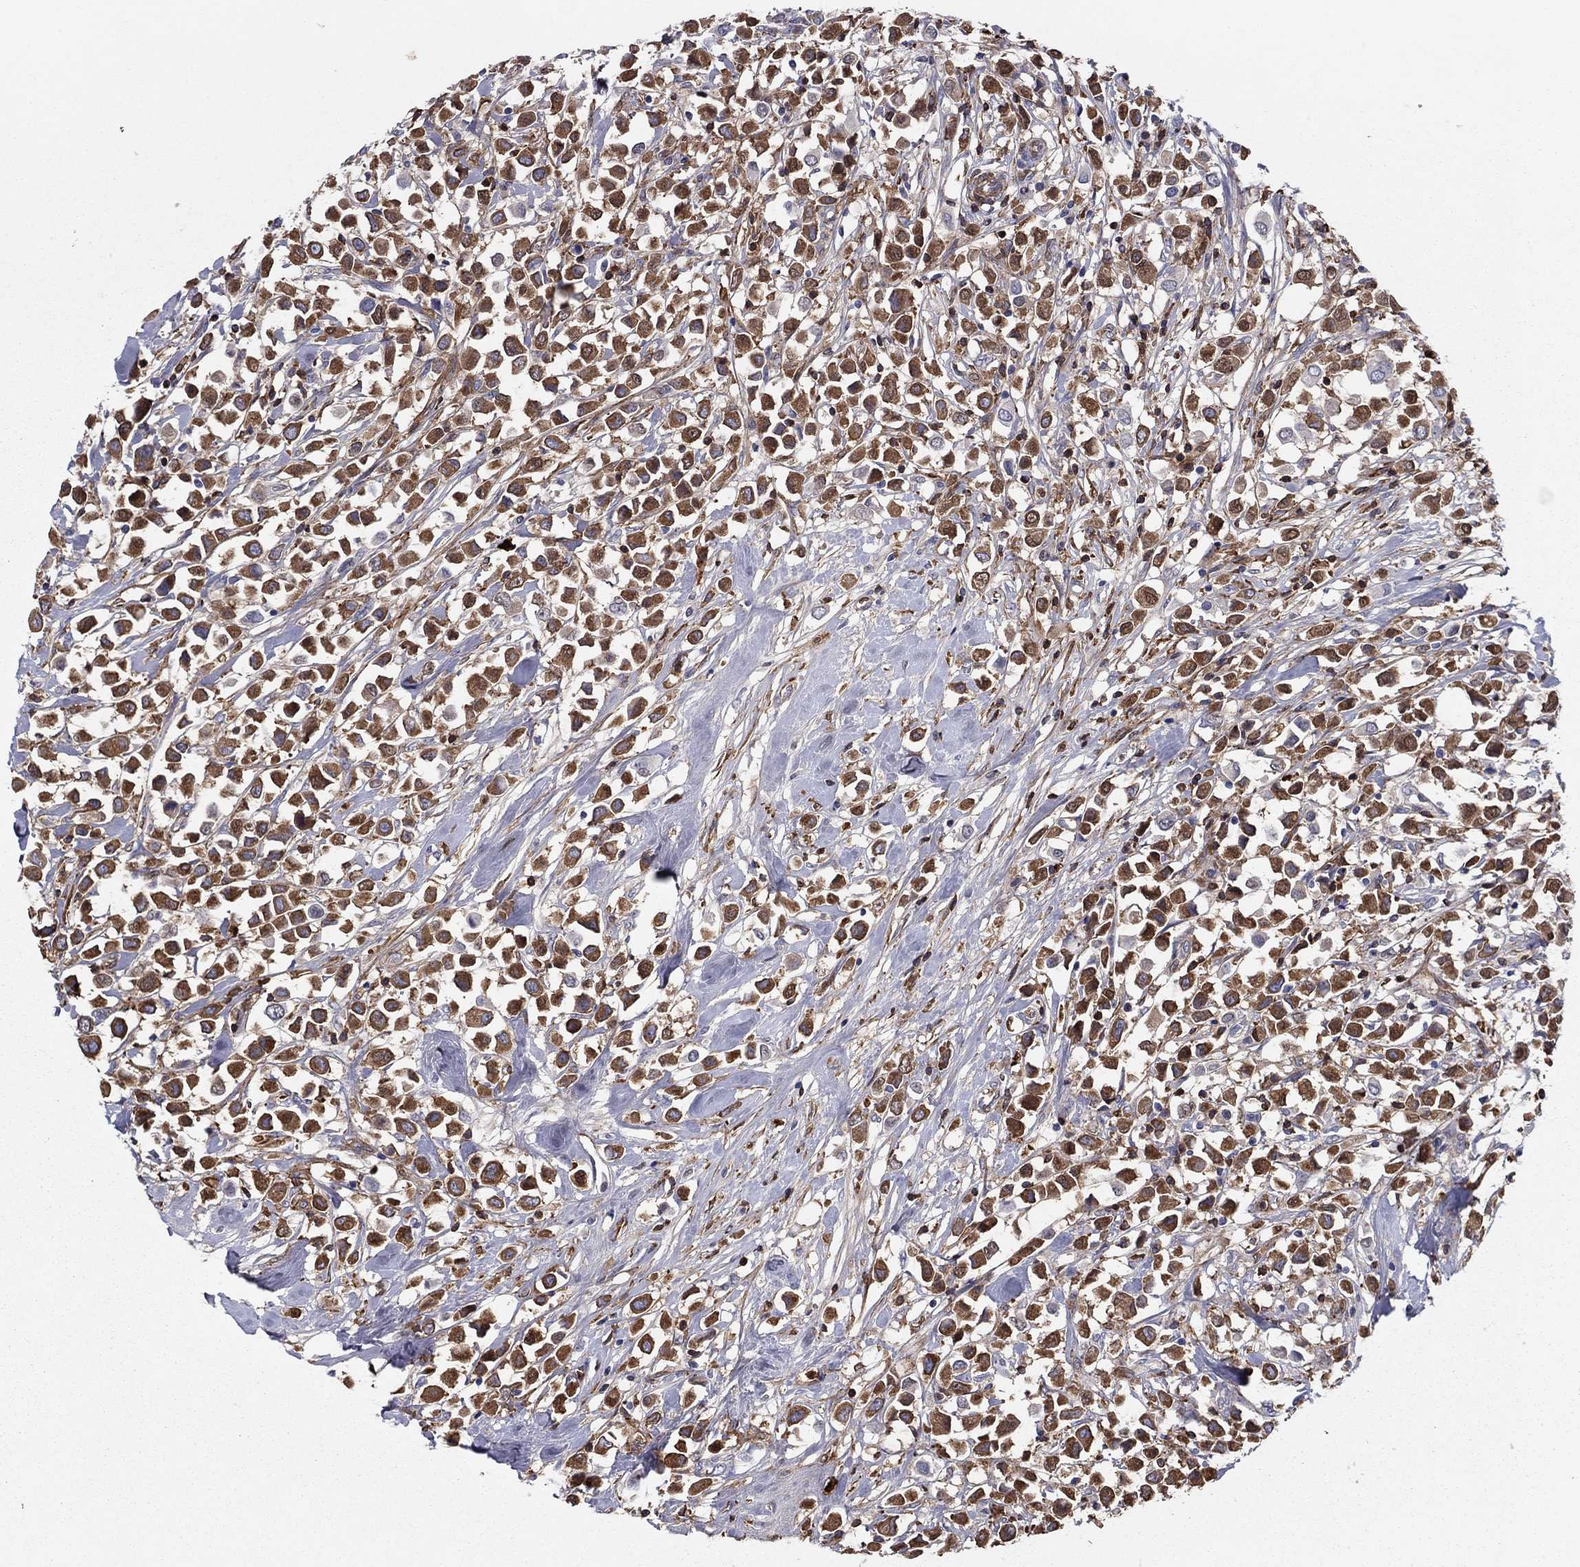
{"staining": {"intensity": "strong", "quantity": ">75%", "location": "cytoplasmic/membranous"}, "tissue": "breast cancer", "cell_type": "Tumor cells", "image_type": "cancer", "snomed": [{"axis": "morphology", "description": "Duct carcinoma"}, {"axis": "topography", "description": "Breast"}], "caption": "Tumor cells show high levels of strong cytoplasmic/membranous expression in about >75% of cells in breast cancer.", "gene": "HPX", "patient": {"sex": "female", "age": 61}}